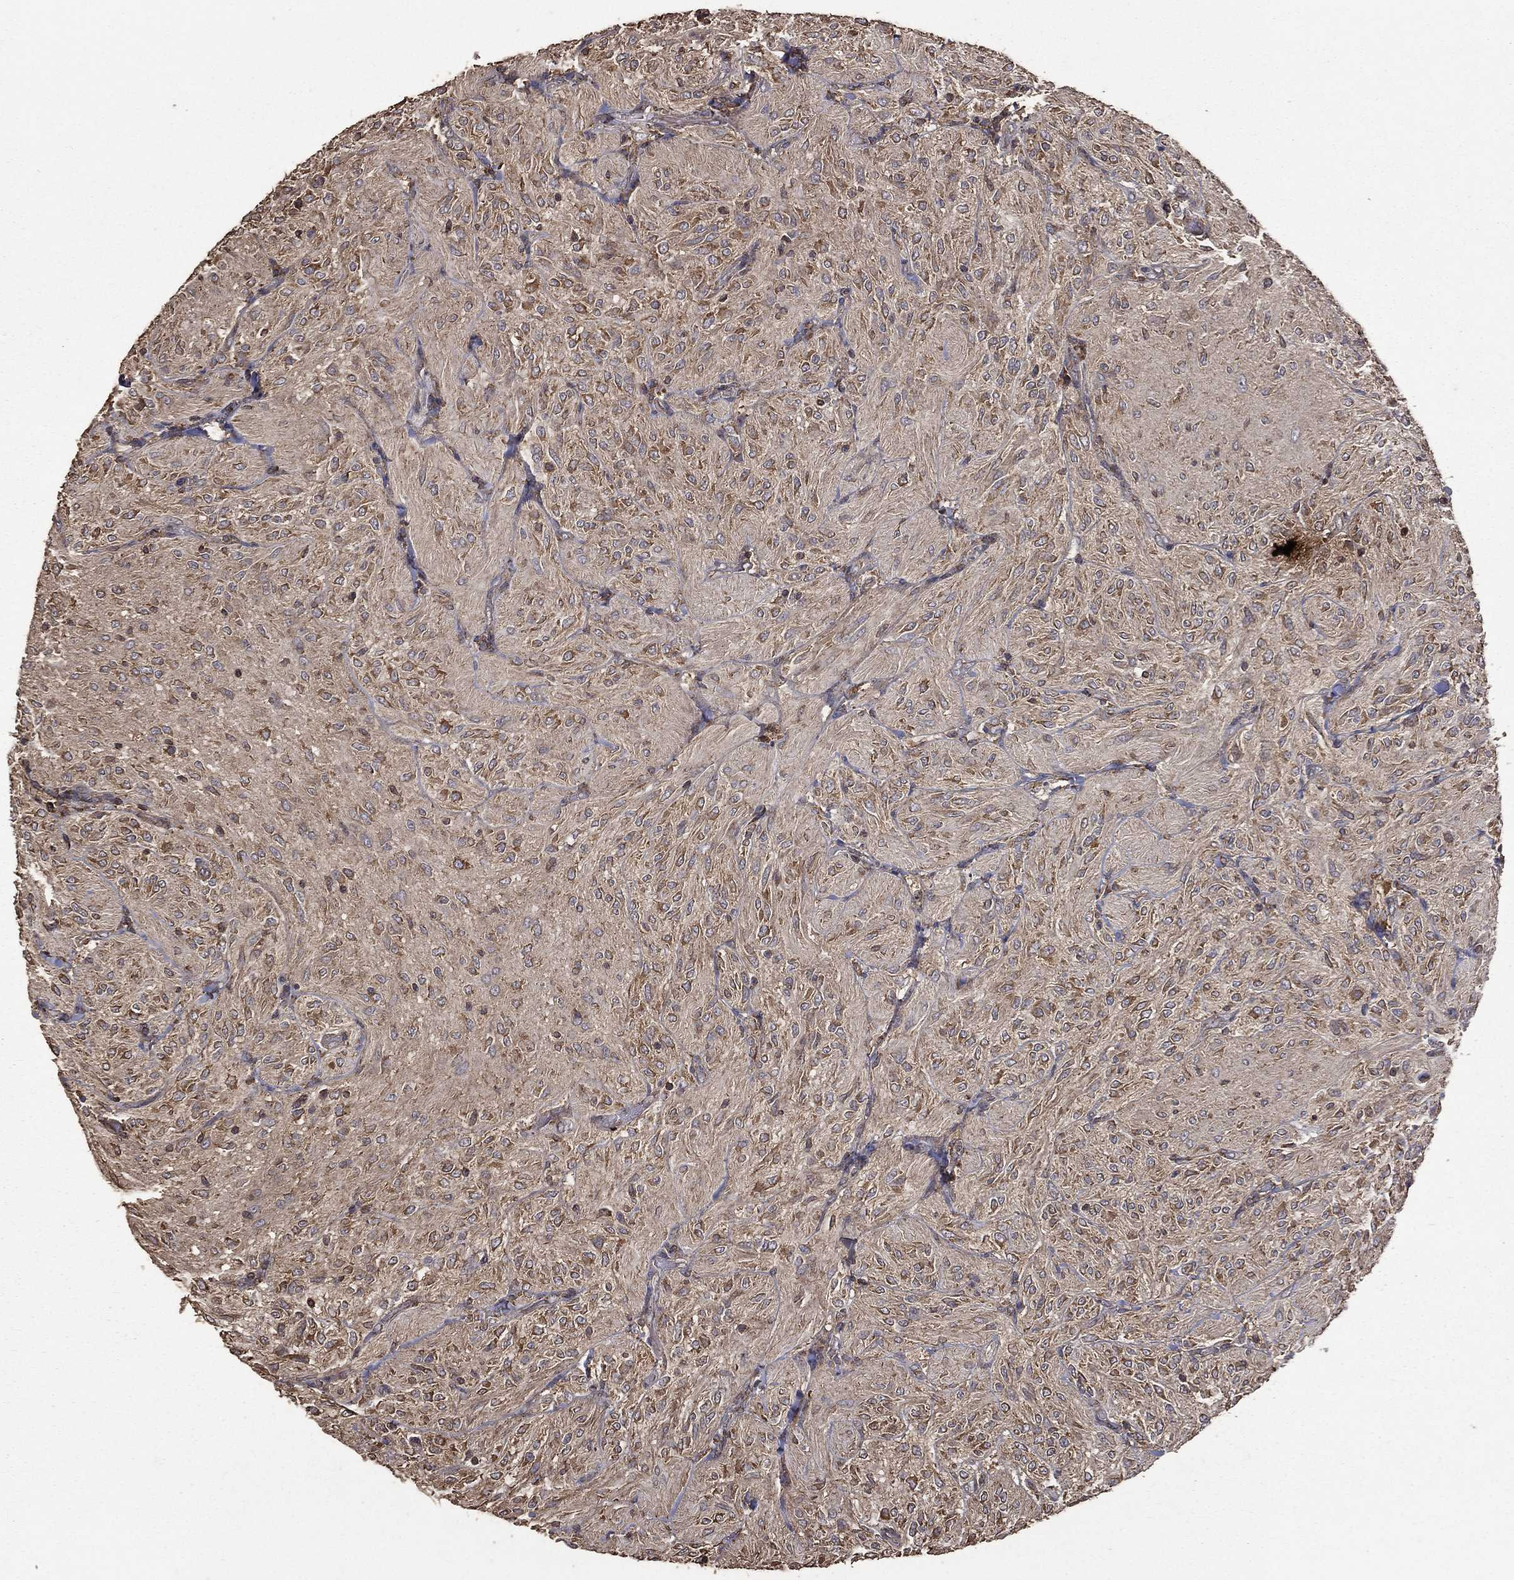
{"staining": {"intensity": "moderate", "quantity": "25%-75%", "location": "cytoplasmic/membranous"}, "tissue": "glioma", "cell_type": "Tumor cells", "image_type": "cancer", "snomed": [{"axis": "morphology", "description": "Glioma, malignant, Low grade"}, {"axis": "topography", "description": "Brain"}], "caption": "An image of malignant glioma (low-grade) stained for a protein demonstrates moderate cytoplasmic/membranous brown staining in tumor cells.", "gene": "METTL27", "patient": {"sex": "male", "age": 3}}